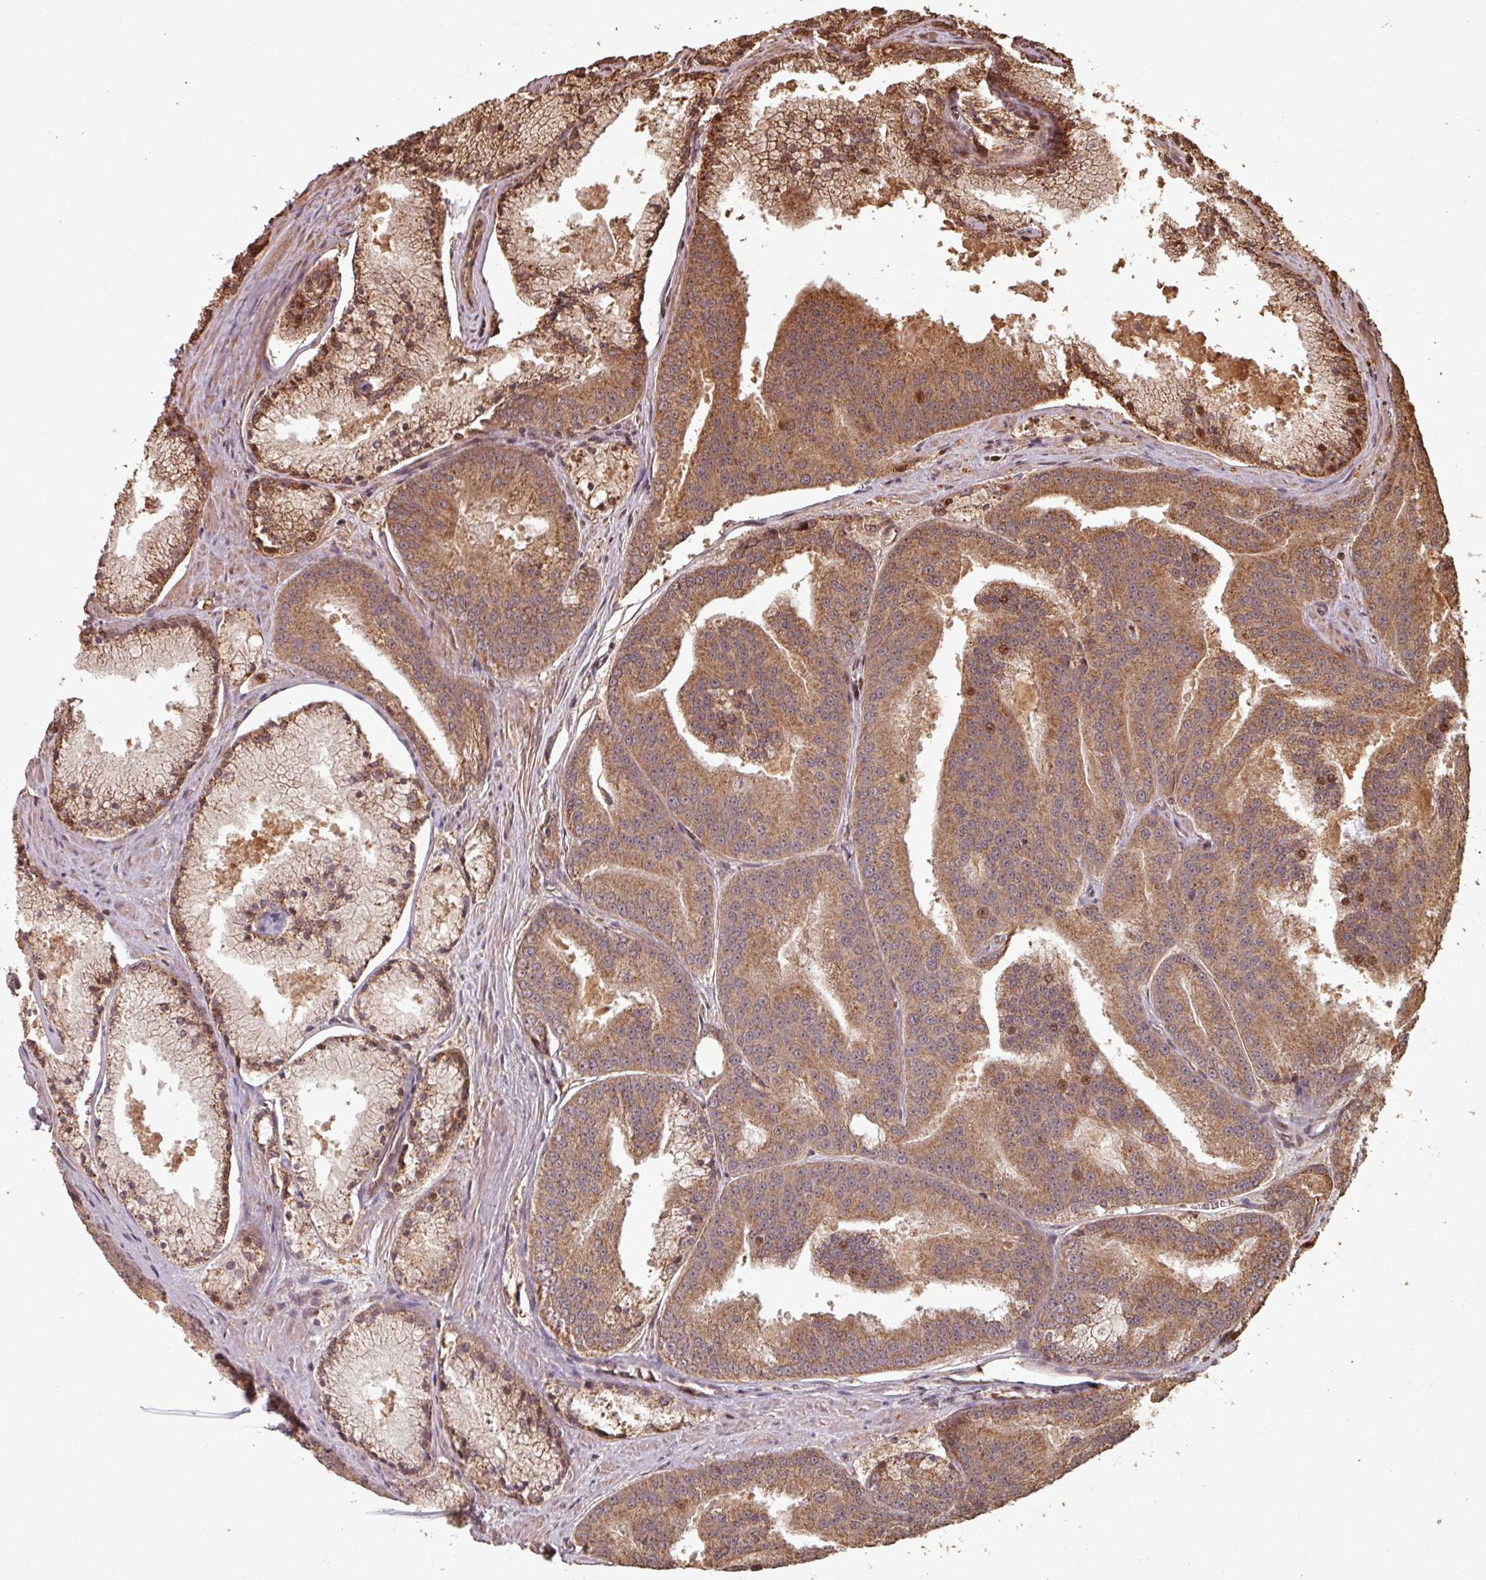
{"staining": {"intensity": "moderate", "quantity": ">75%", "location": "cytoplasmic/membranous"}, "tissue": "prostate cancer", "cell_type": "Tumor cells", "image_type": "cancer", "snomed": [{"axis": "morphology", "description": "Adenocarcinoma, High grade"}, {"axis": "topography", "description": "Prostate"}], "caption": "IHC histopathology image of neoplastic tissue: prostate cancer (adenocarcinoma (high-grade)) stained using immunohistochemistry demonstrates medium levels of moderate protein expression localized specifically in the cytoplasmic/membranous of tumor cells, appearing as a cytoplasmic/membranous brown color.", "gene": "EID1", "patient": {"sex": "male", "age": 61}}